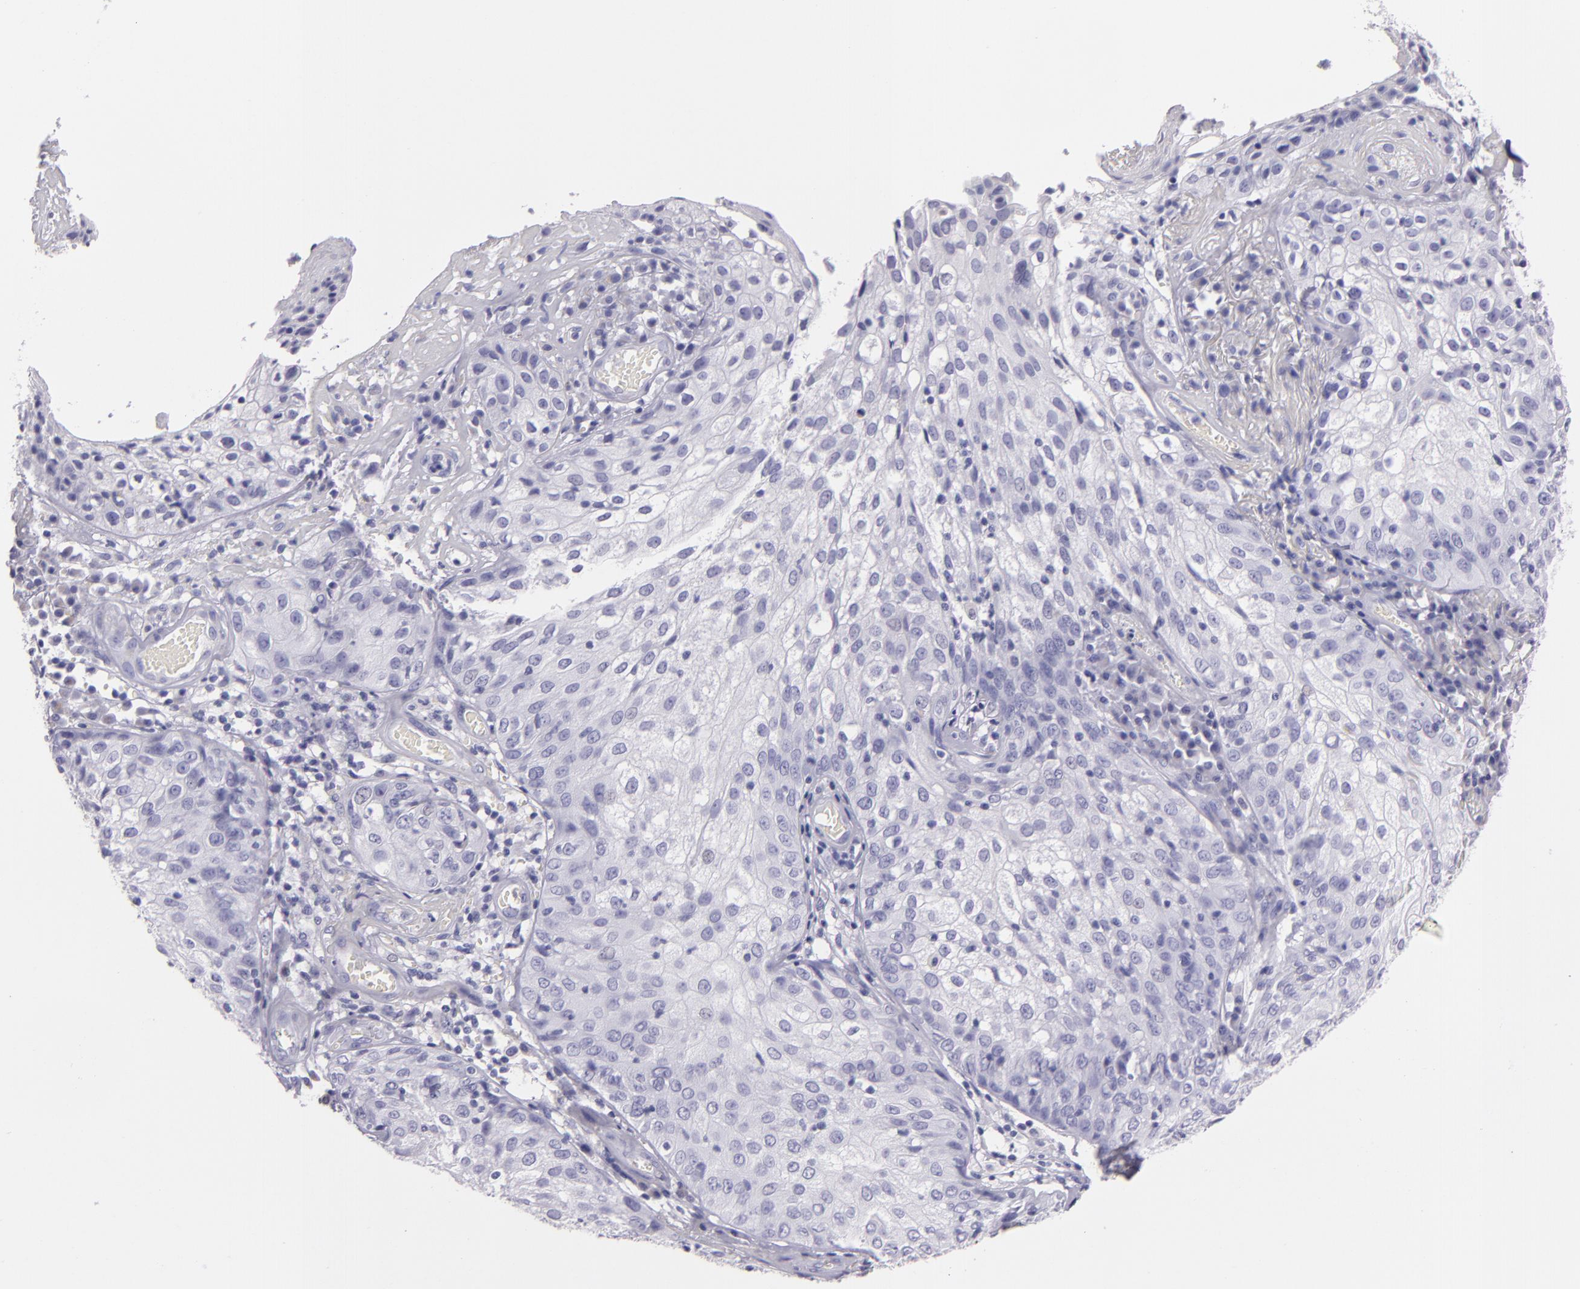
{"staining": {"intensity": "negative", "quantity": "none", "location": "none"}, "tissue": "skin cancer", "cell_type": "Tumor cells", "image_type": "cancer", "snomed": [{"axis": "morphology", "description": "Squamous cell carcinoma, NOS"}, {"axis": "topography", "description": "Skin"}], "caption": "A micrograph of skin cancer (squamous cell carcinoma) stained for a protein exhibits no brown staining in tumor cells.", "gene": "MUC5AC", "patient": {"sex": "male", "age": 65}}